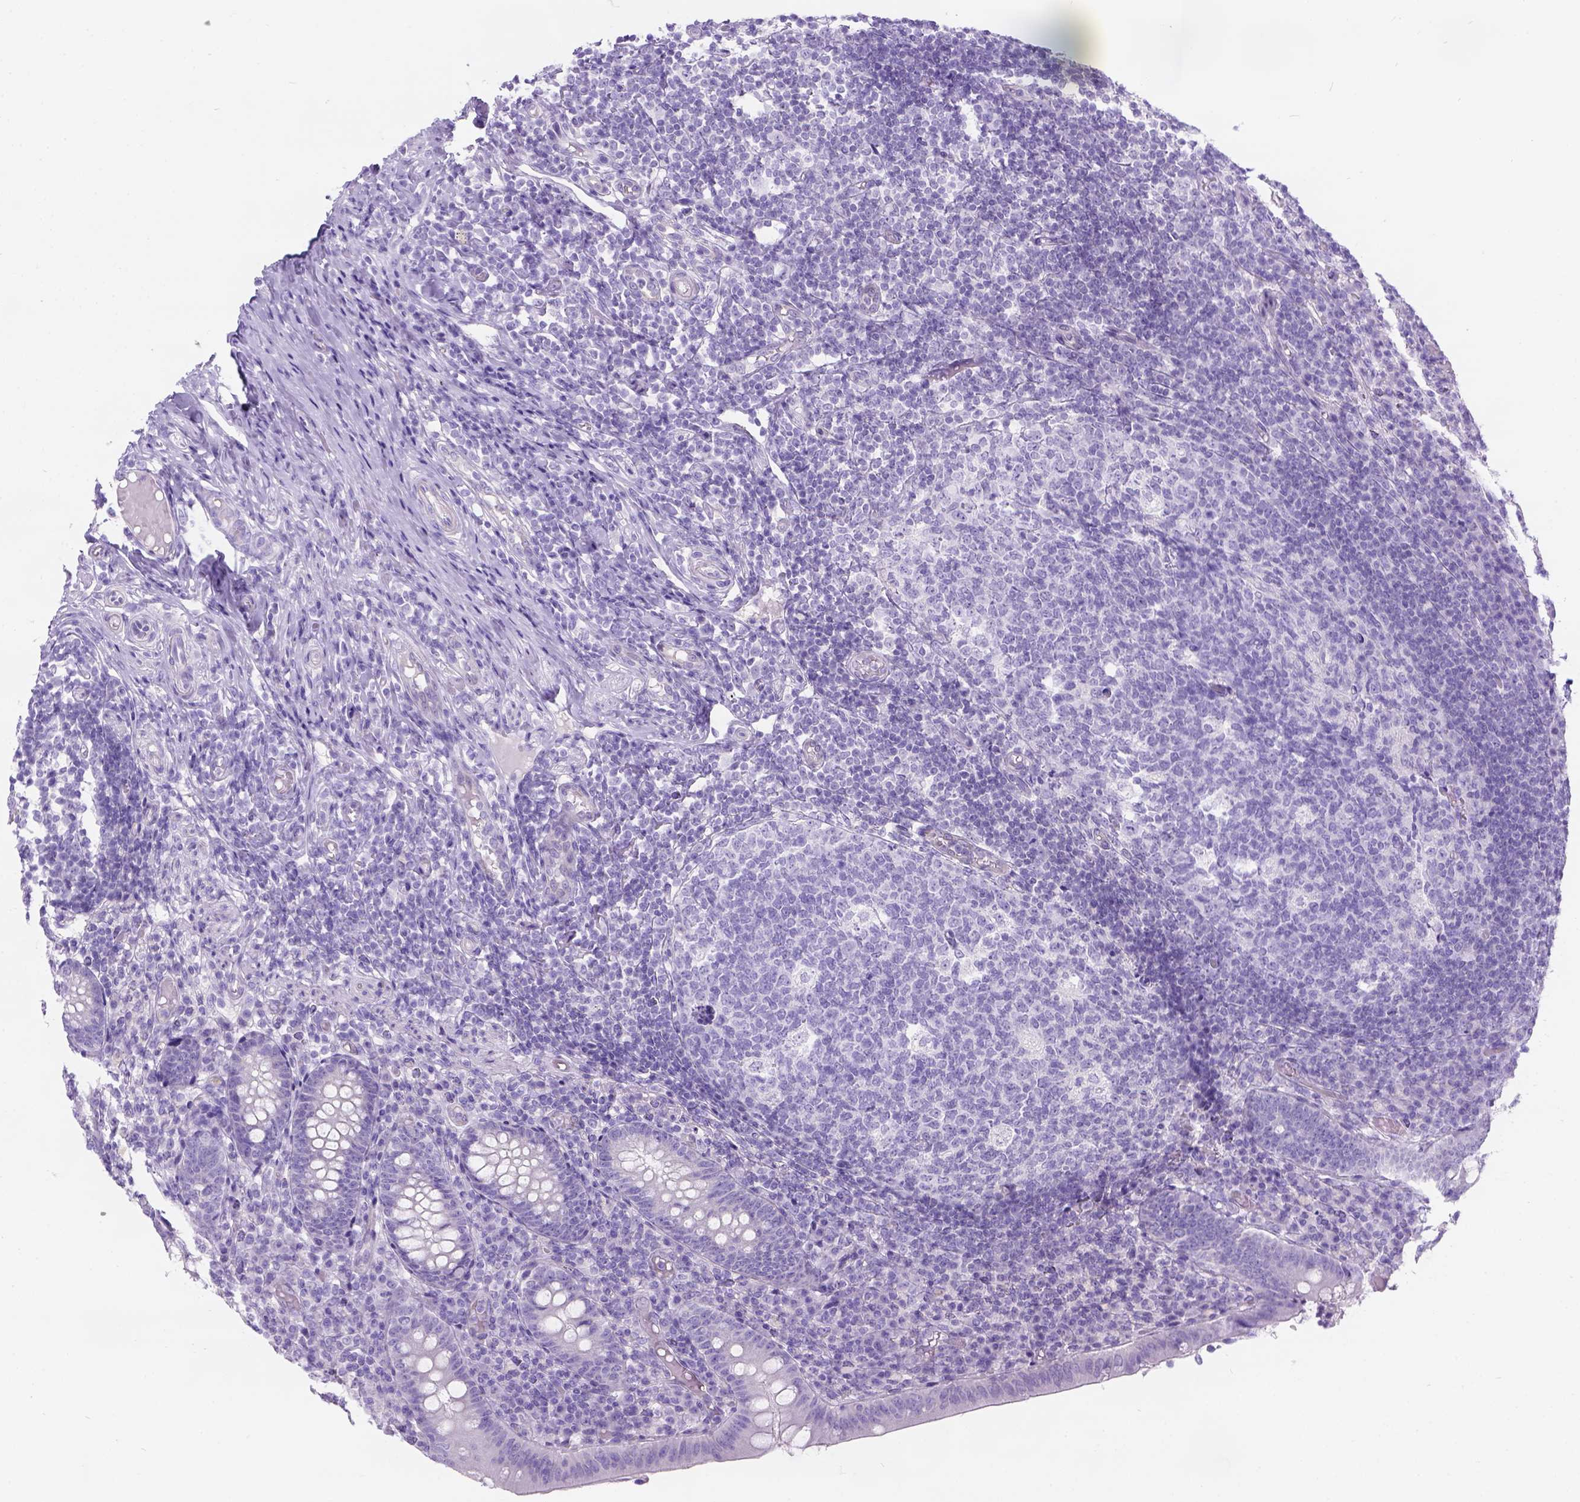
{"staining": {"intensity": "negative", "quantity": "none", "location": "none"}, "tissue": "appendix", "cell_type": "Glandular cells", "image_type": "normal", "snomed": [{"axis": "morphology", "description": "Normal tissue, NOS"}, {"axis": "topography", "description": "Appendix"}], "caption": "High power microscopy micrograph of an immunohistochemistry micrograph of normal appendix, revealing no significant staining in glandular cells.", "gene": "C7orf57", "patient": {"sex": "male", "age": 18}}